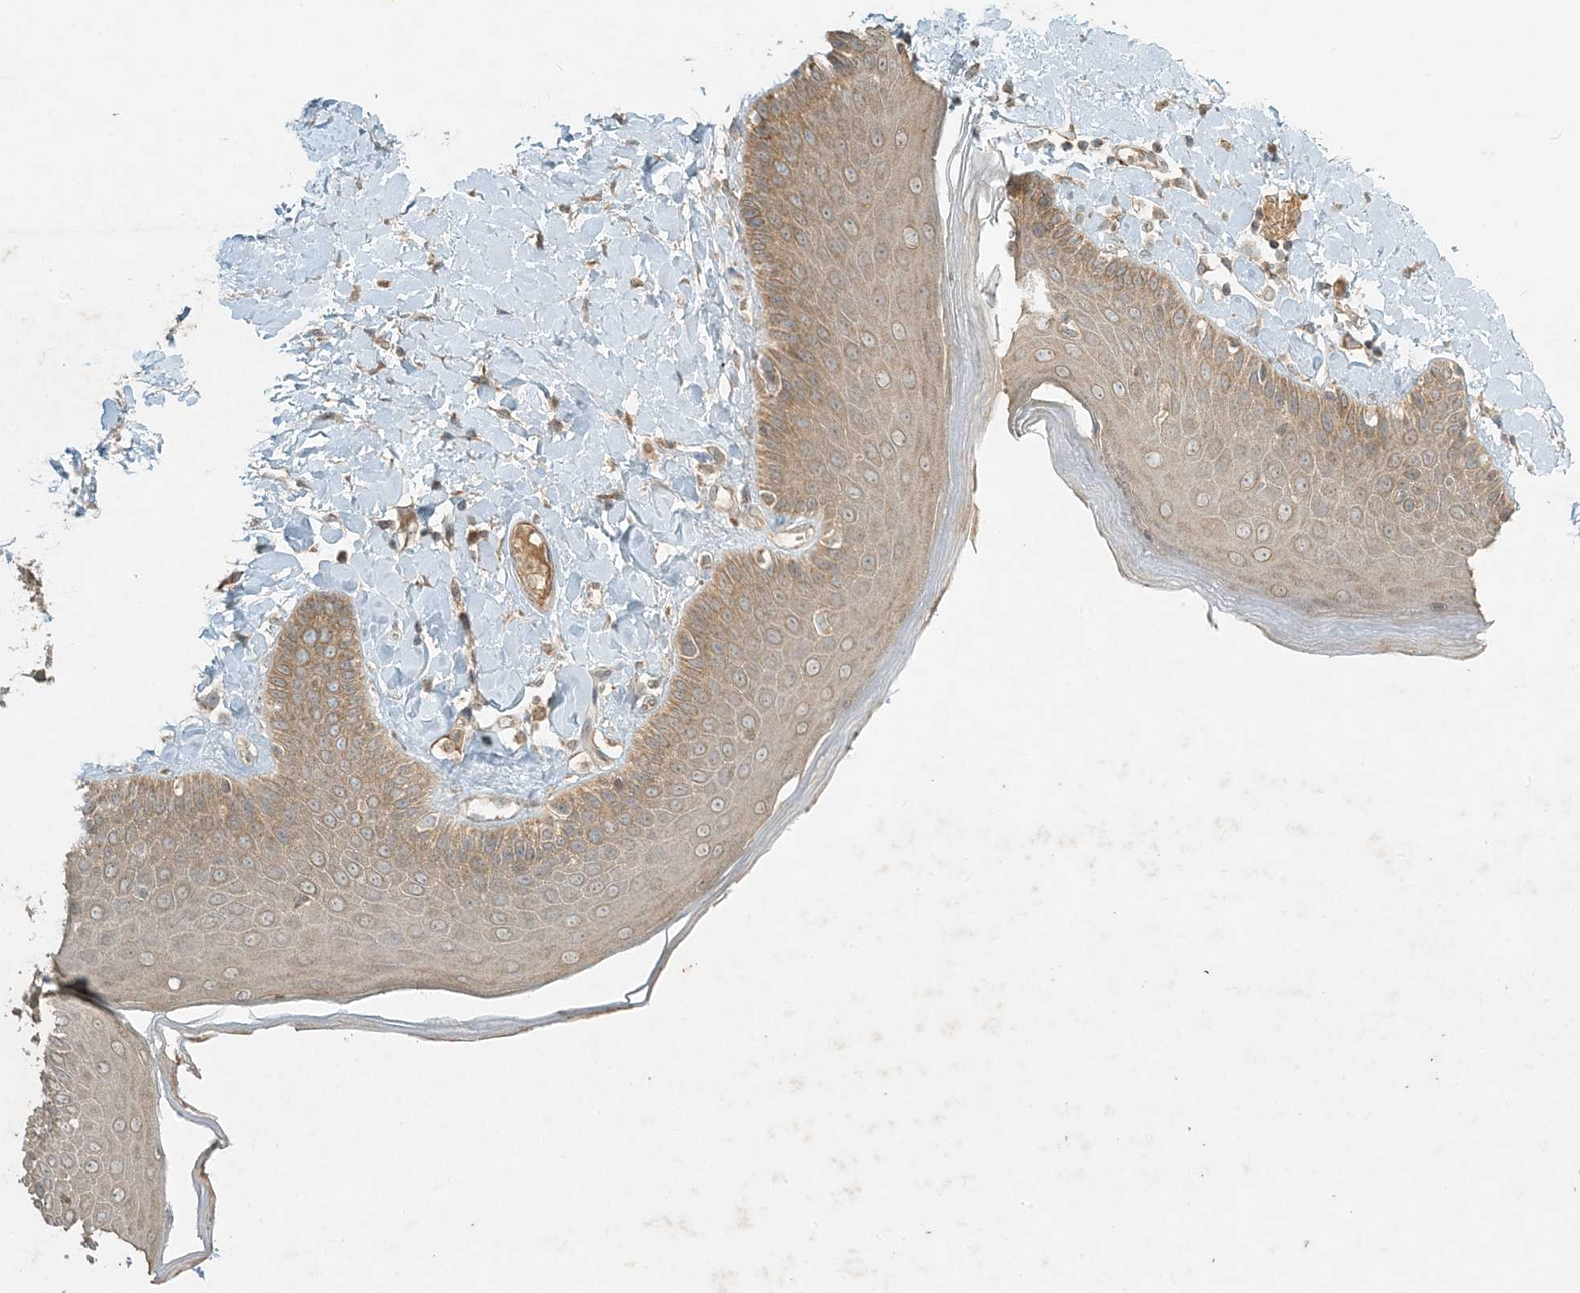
{"staining": {"intensity": "moderate", "quantity": ">75%", "location": "cytoplasmic/membranous"}, "tissue": "skin", "cell_type": "Epidermal cells", "image_type": "normal", "snomed": [{"axis": "morphology", "description": "Normal tissue, NOS"}, {"axis": "topography", "description": "Anal"}], "caption": "High-magnification brightfield microscopy of unremarkable skin stained with DAB (brown) and counterstained with hematoxylin (blue). epidermal cells exhibit moderate cytoplasmic/membranous positivity is appreciated in approximately>75% of cells. (DAB IHC, brown staining for protein, blue staining for nuclei).", "gene": "MCOLN1", "patient": {"sex": "male", "age": 69}}